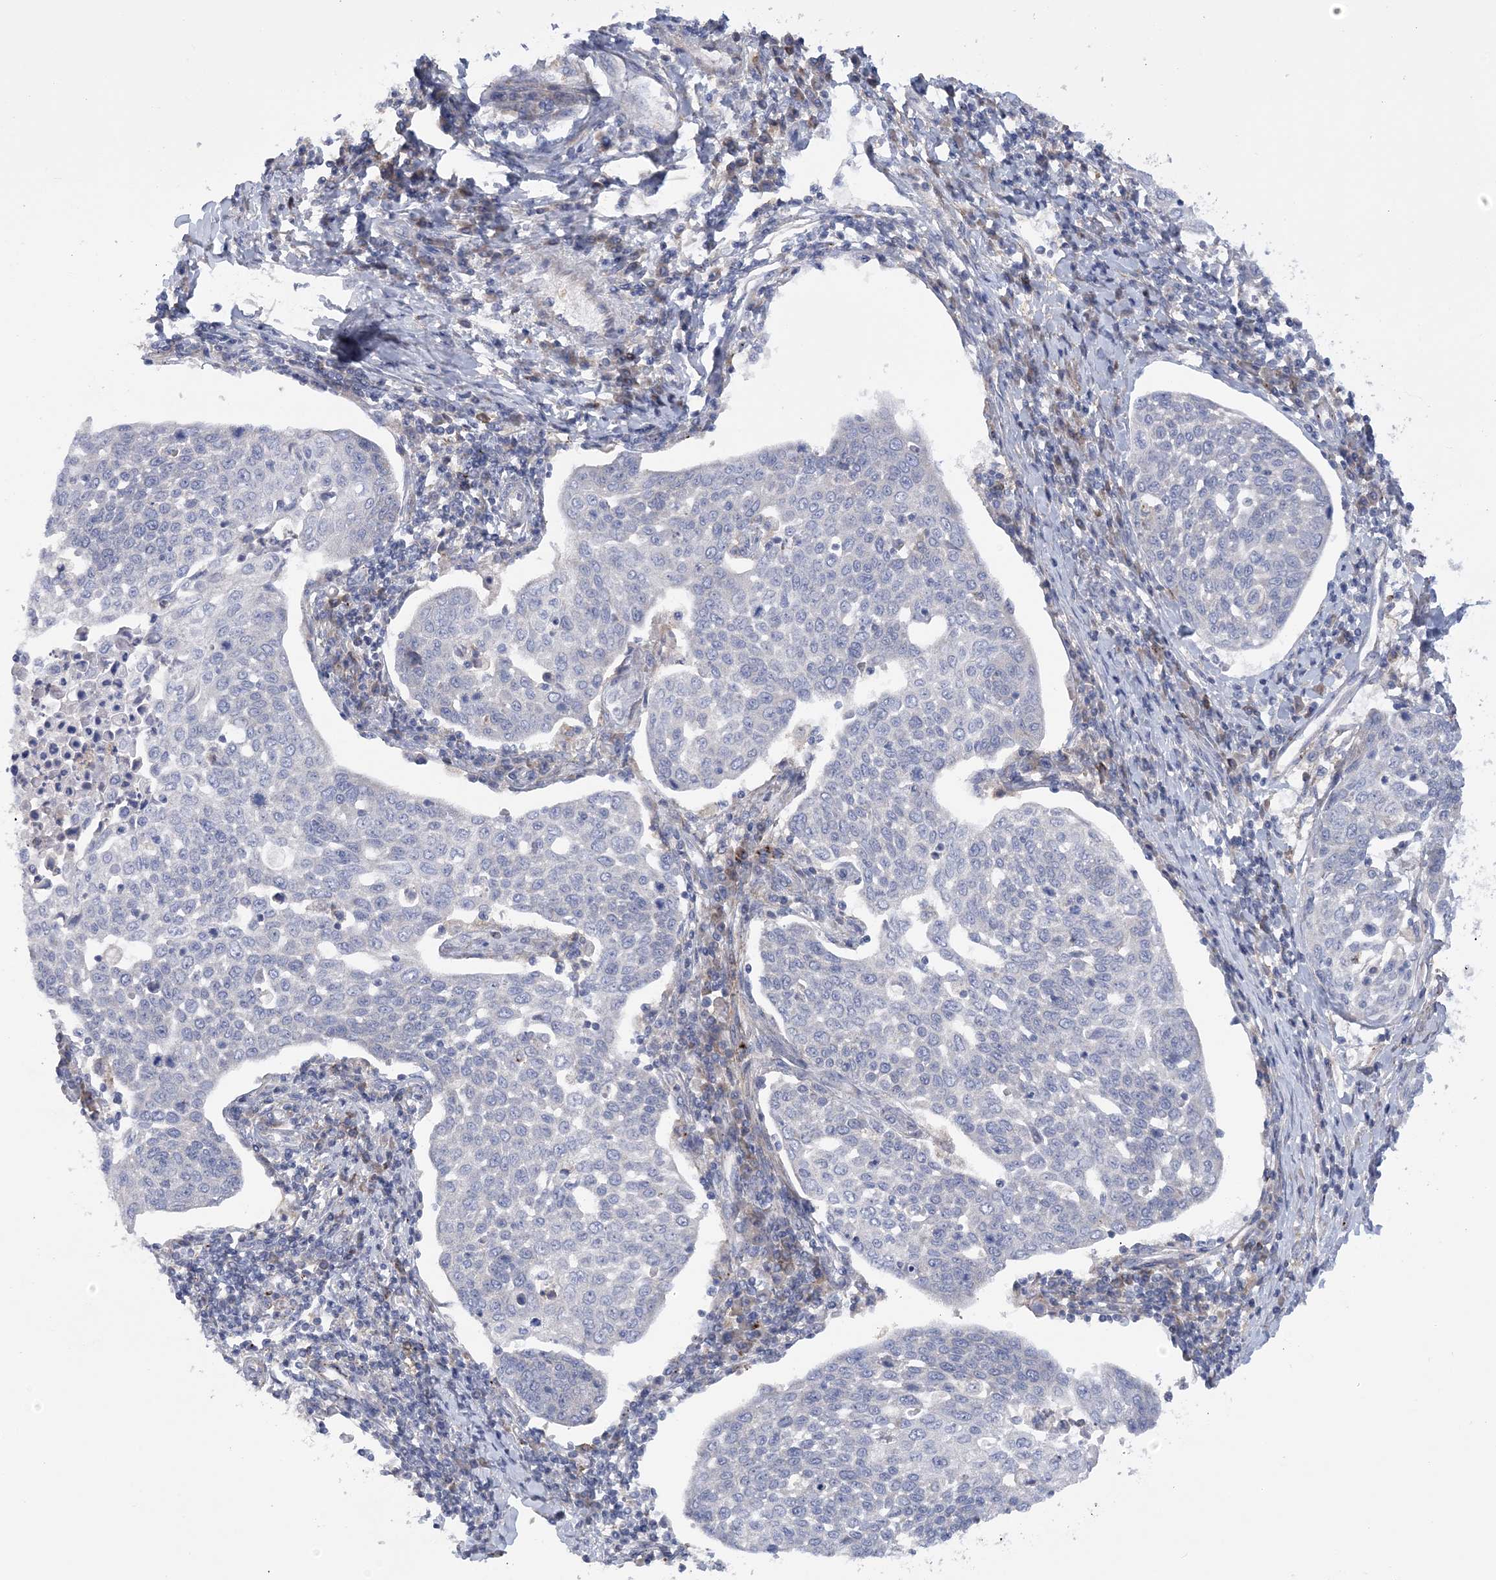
{"staining": {"intensity": "negative", "quantity": "none", "location": "none"}, "tissue": "cervical cancer", "cell_type": "Tumor cells", "image_type": "cancer", "snomed": [{"axis": "morphology", "description": "Squamous cell carcinoma, NOS"}, {"axis": "topography", "description": "Cervix"}], "caption": "A histopathology image of human squamous cell carcinoma (cervical) is negative for staining in tumor cells.", "gene": "ARSJ", "patient": {"sex": "female", "age": 34}}